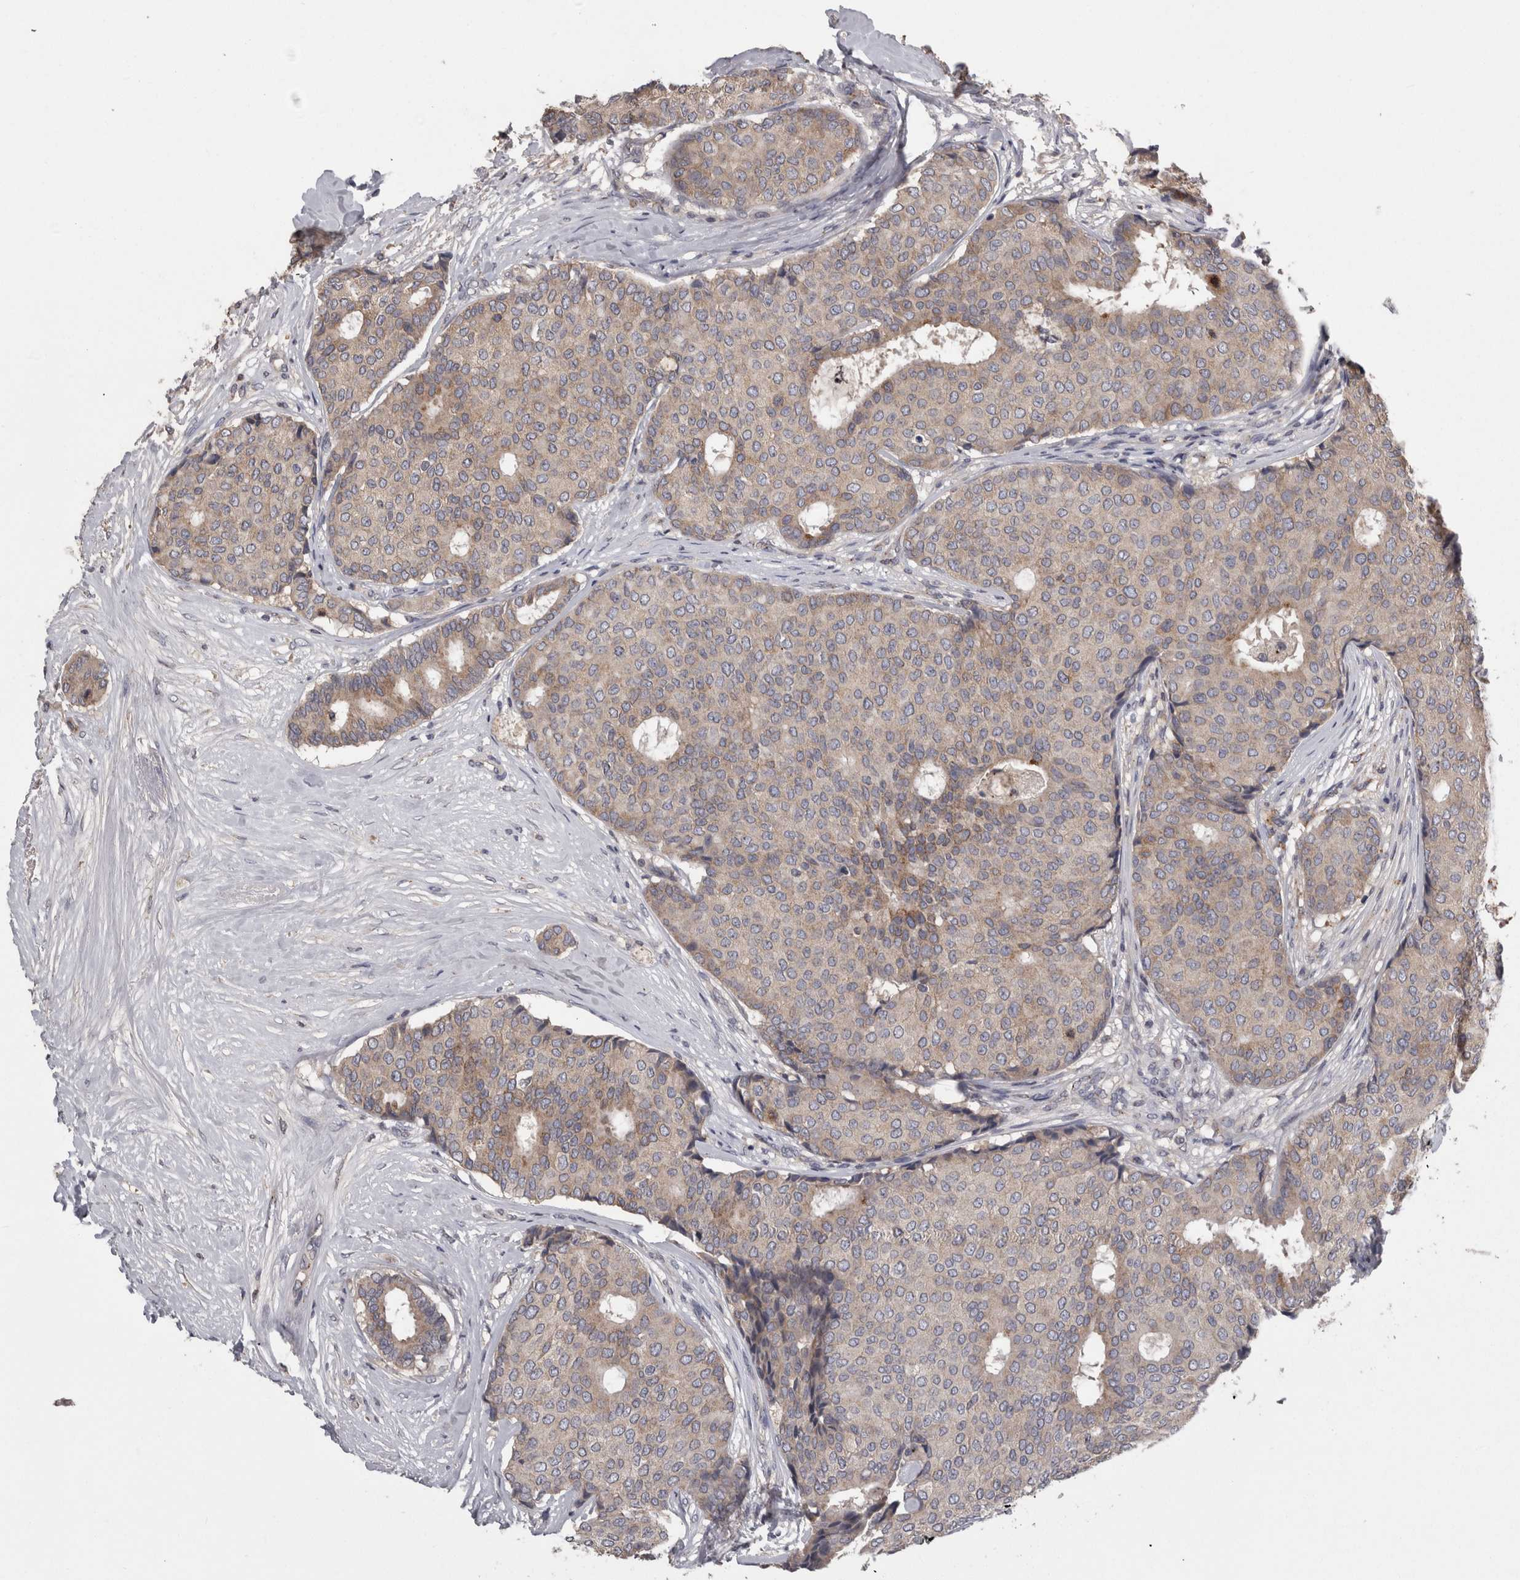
{"staining": {"intensity": "weak", "quantity": "<25%", "location": "cytoplasmic/membranous"}, "tissue": "breast cancer", "cell_type": "Tumor cells", "image_type": "cancer", "snomed": [{"axis": "morphology", "description": "Duct carcinoma"}, {"axis": "topography", "description": "Breast"}], "caption": "Tumor cells are negative for brown protein staining in breast cancer (invasive ductal carcinoma).", "gene": "PCM1", "patient": {"sex": "female", "age": 75}}